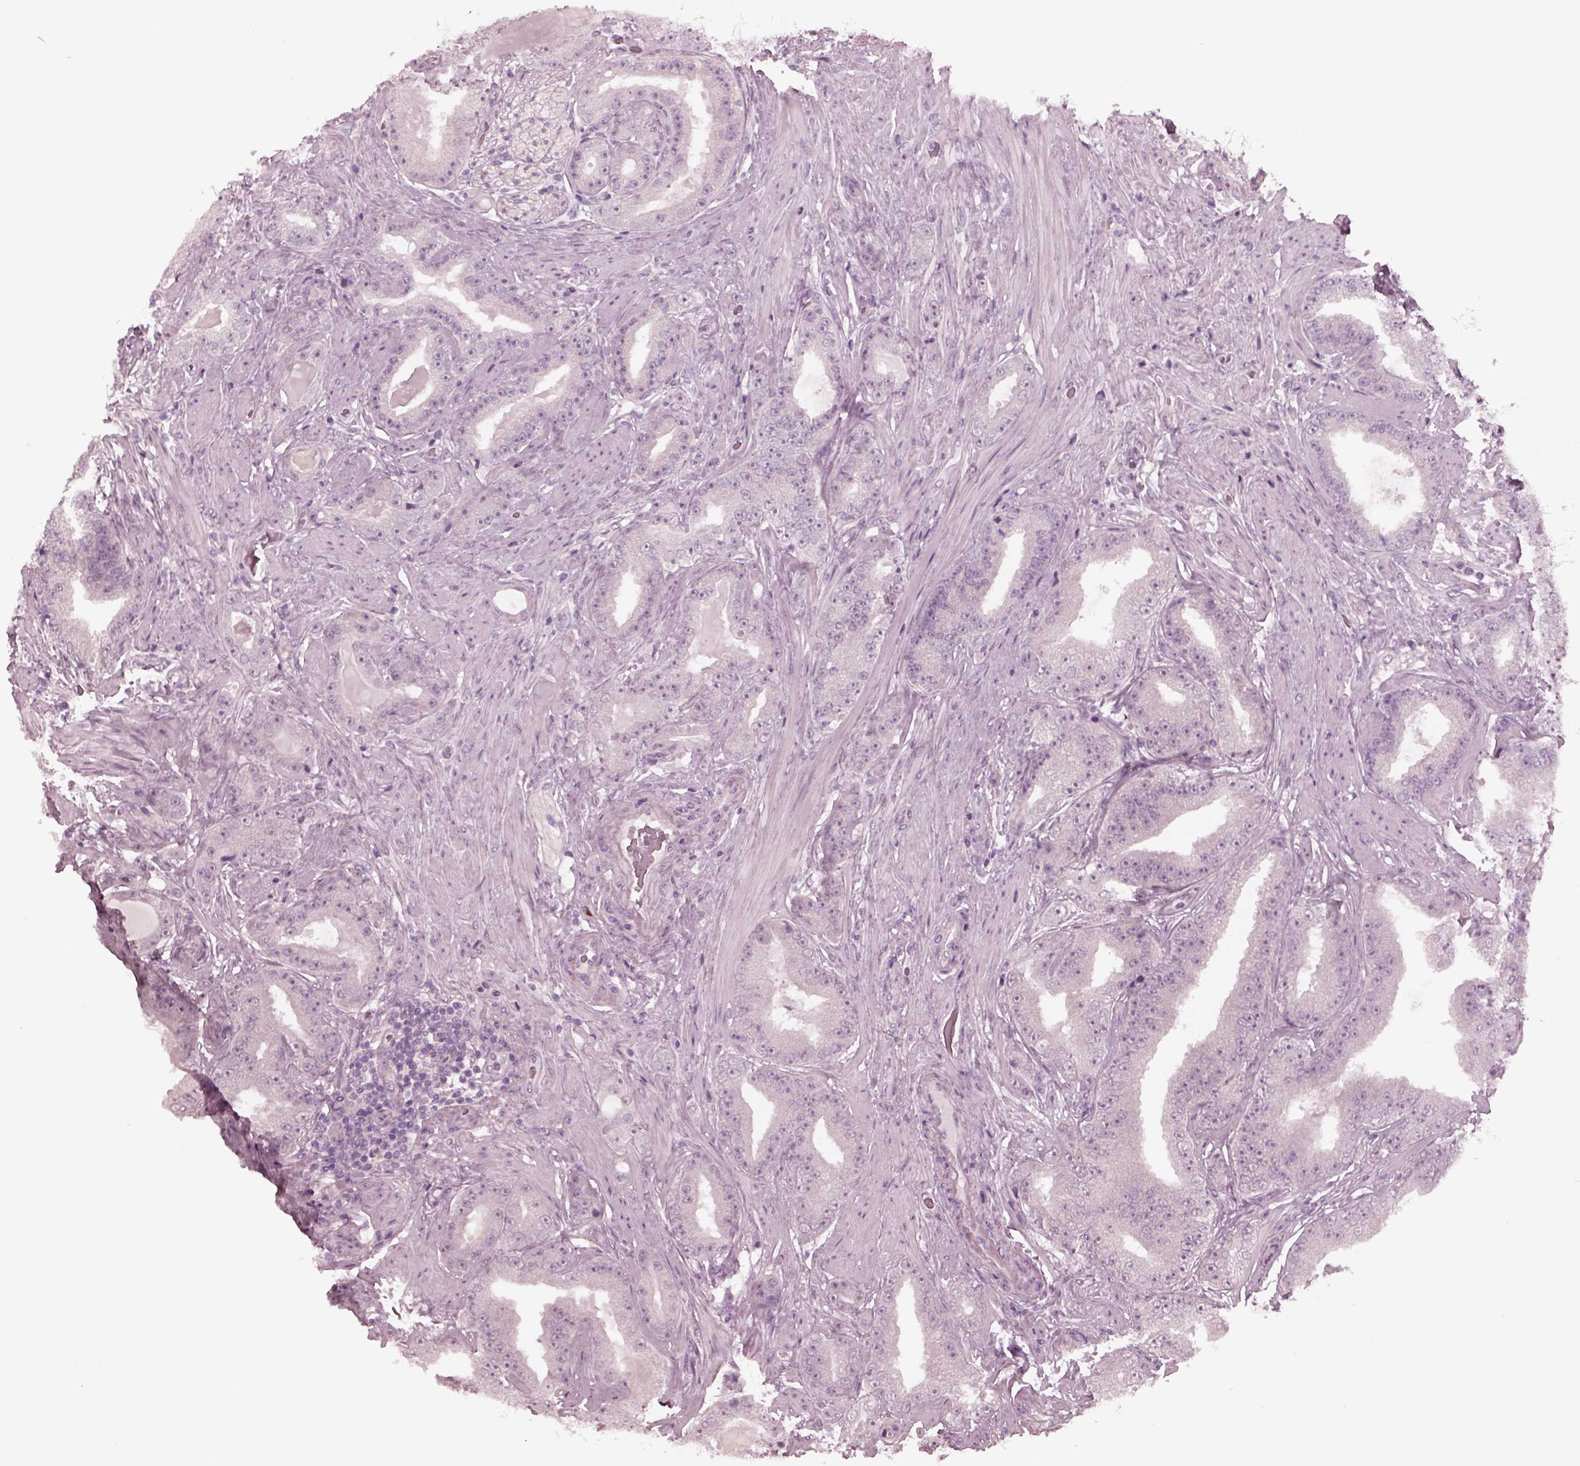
{"staining": {"intensity": "negative", "quantity": "none", "location": "none"}, "tissue": "prostate cancer", "cell_type": "Tumor cells", "image_type": "cancer", "snomed": [{"axis": "morphology", "description": "Adenocarcinoma, Low grade"}, {"axis": "topography", "description": "Prostate"}], "caption": "There is no significant staining in tumor cells of adenocarcinoma (low-grade) (prostate).", "gene": "YY2", "patient": {"sex": "male", "age": 60}}